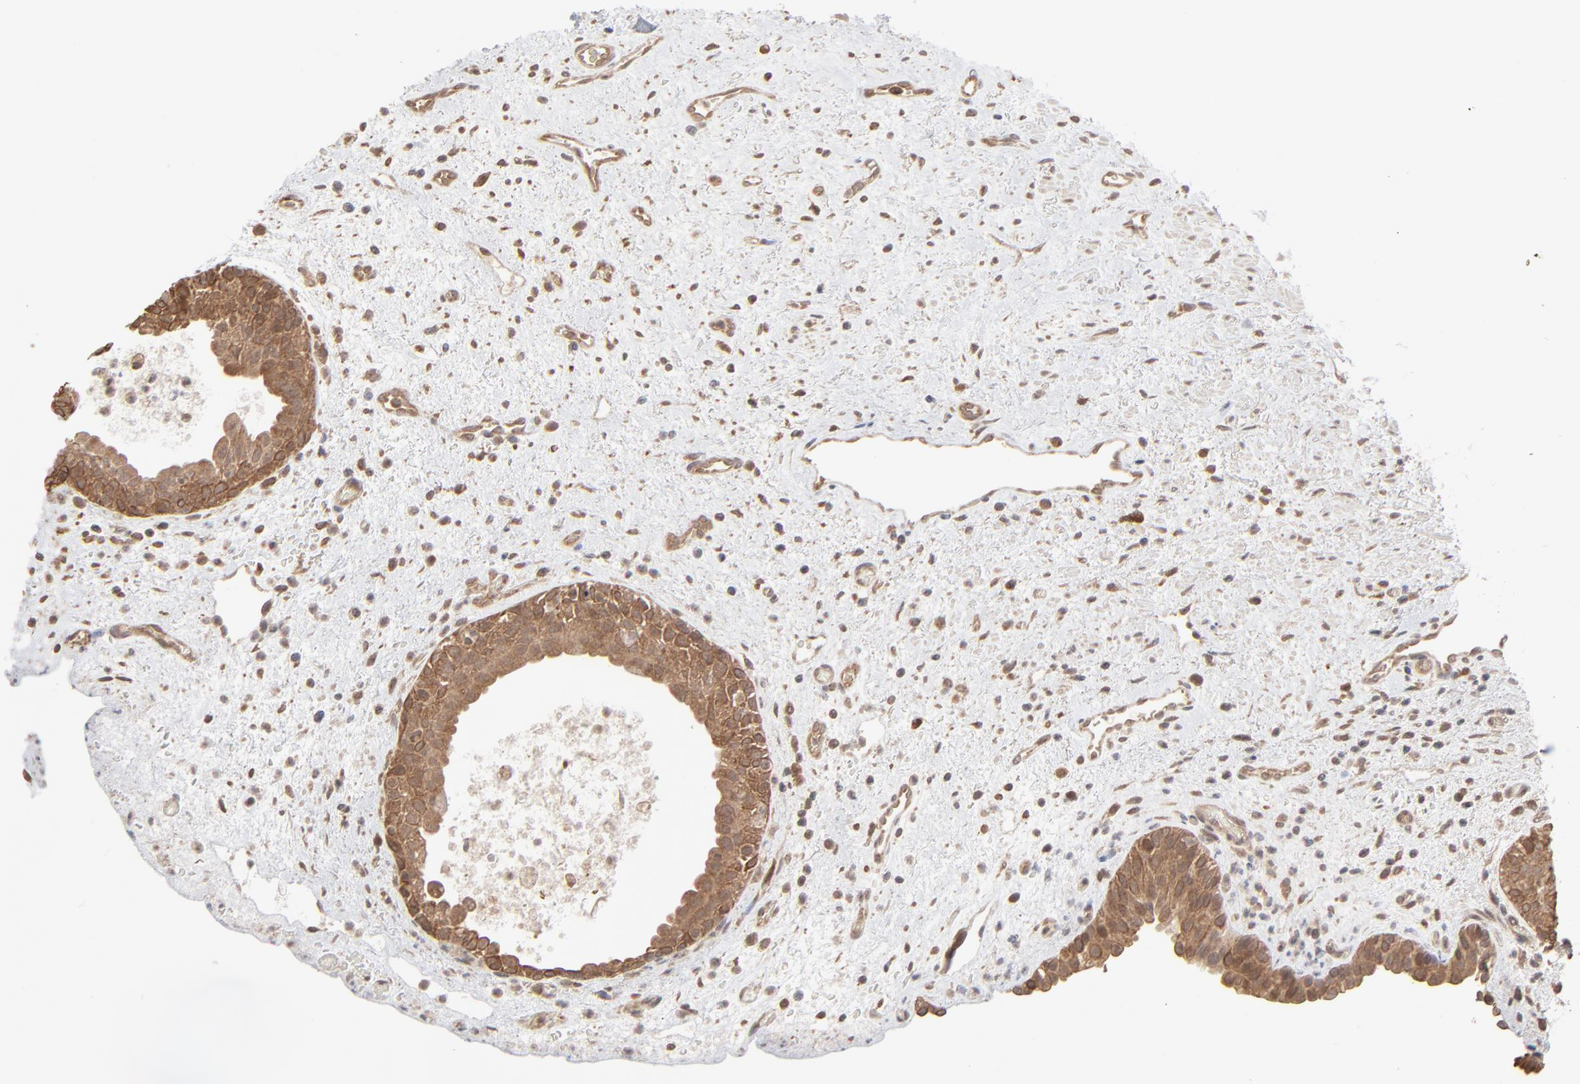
{"staining": {"intensity": "moderate", "quantity": ">75%", "location": "cytoplasmic/membranous"}, "tissue": "urinary bladder", "cell_type": "Urothelial cells", "image_type": "normal", "snomed": [{"axis": "morphology", "description": "Normal tissue, NOS"}, {"axis": "topography", "description": "Urinary bladder"}], "caption": "Immunohistochemistry (DAB) staining of unremarkable human urinary bladder reveals moderate cytoplasmic/membranous protein staining in about >75% of urothelial cells. The staining was performed using DAB (3,3'-diaminobenzidine) to visualize the protein expression in brown, while the nuclei were stained in blue with hematoxylin (Magnification: 20x).", "gene": "SCFD1", "patient": {"sex": "male", "age": 48}}